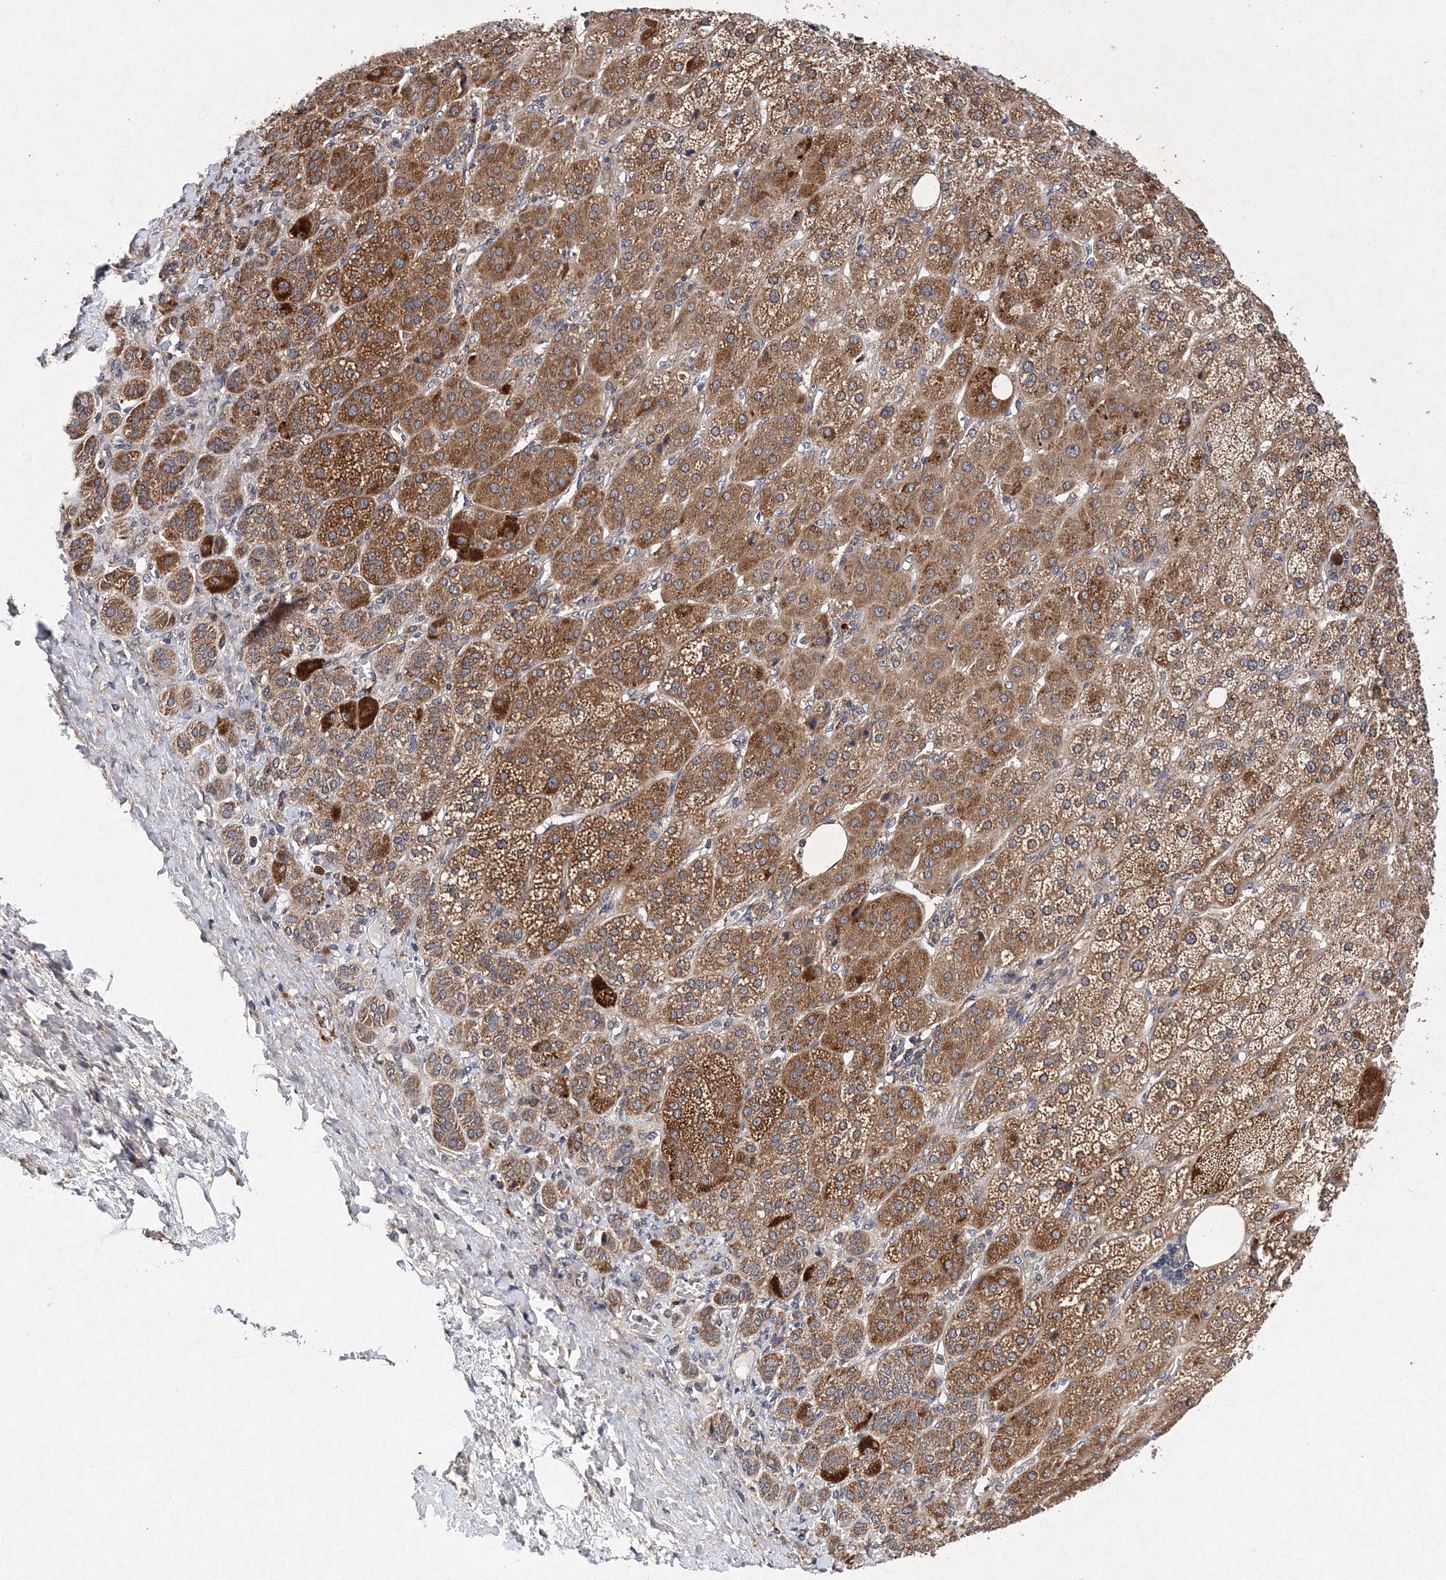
{"staining": {"intensity": "moderate", "quantity": ">75%", "location": "cytoplasmic/membranous"}, "tissue": "adrenal gland", "cell_type": "Glandular cells", "image_type": "normal", "snomed": [{"axis": "morphology", "description": "Normal tissue, NOS"}, {"axis": "topography", "description": "Adrenal gland"}], "caption": "A medium amount of moderate cytoplasmic/membranous positivity is appreciated in approximately >75% of glandular cells in benign adrenal gland. Using DAB (brown) and hematoxylin (blue) stains, captured at high magnification using brightfield microscopy.", "gene": "PROSER1", "patient": {"sex": "female", "age": 57}}